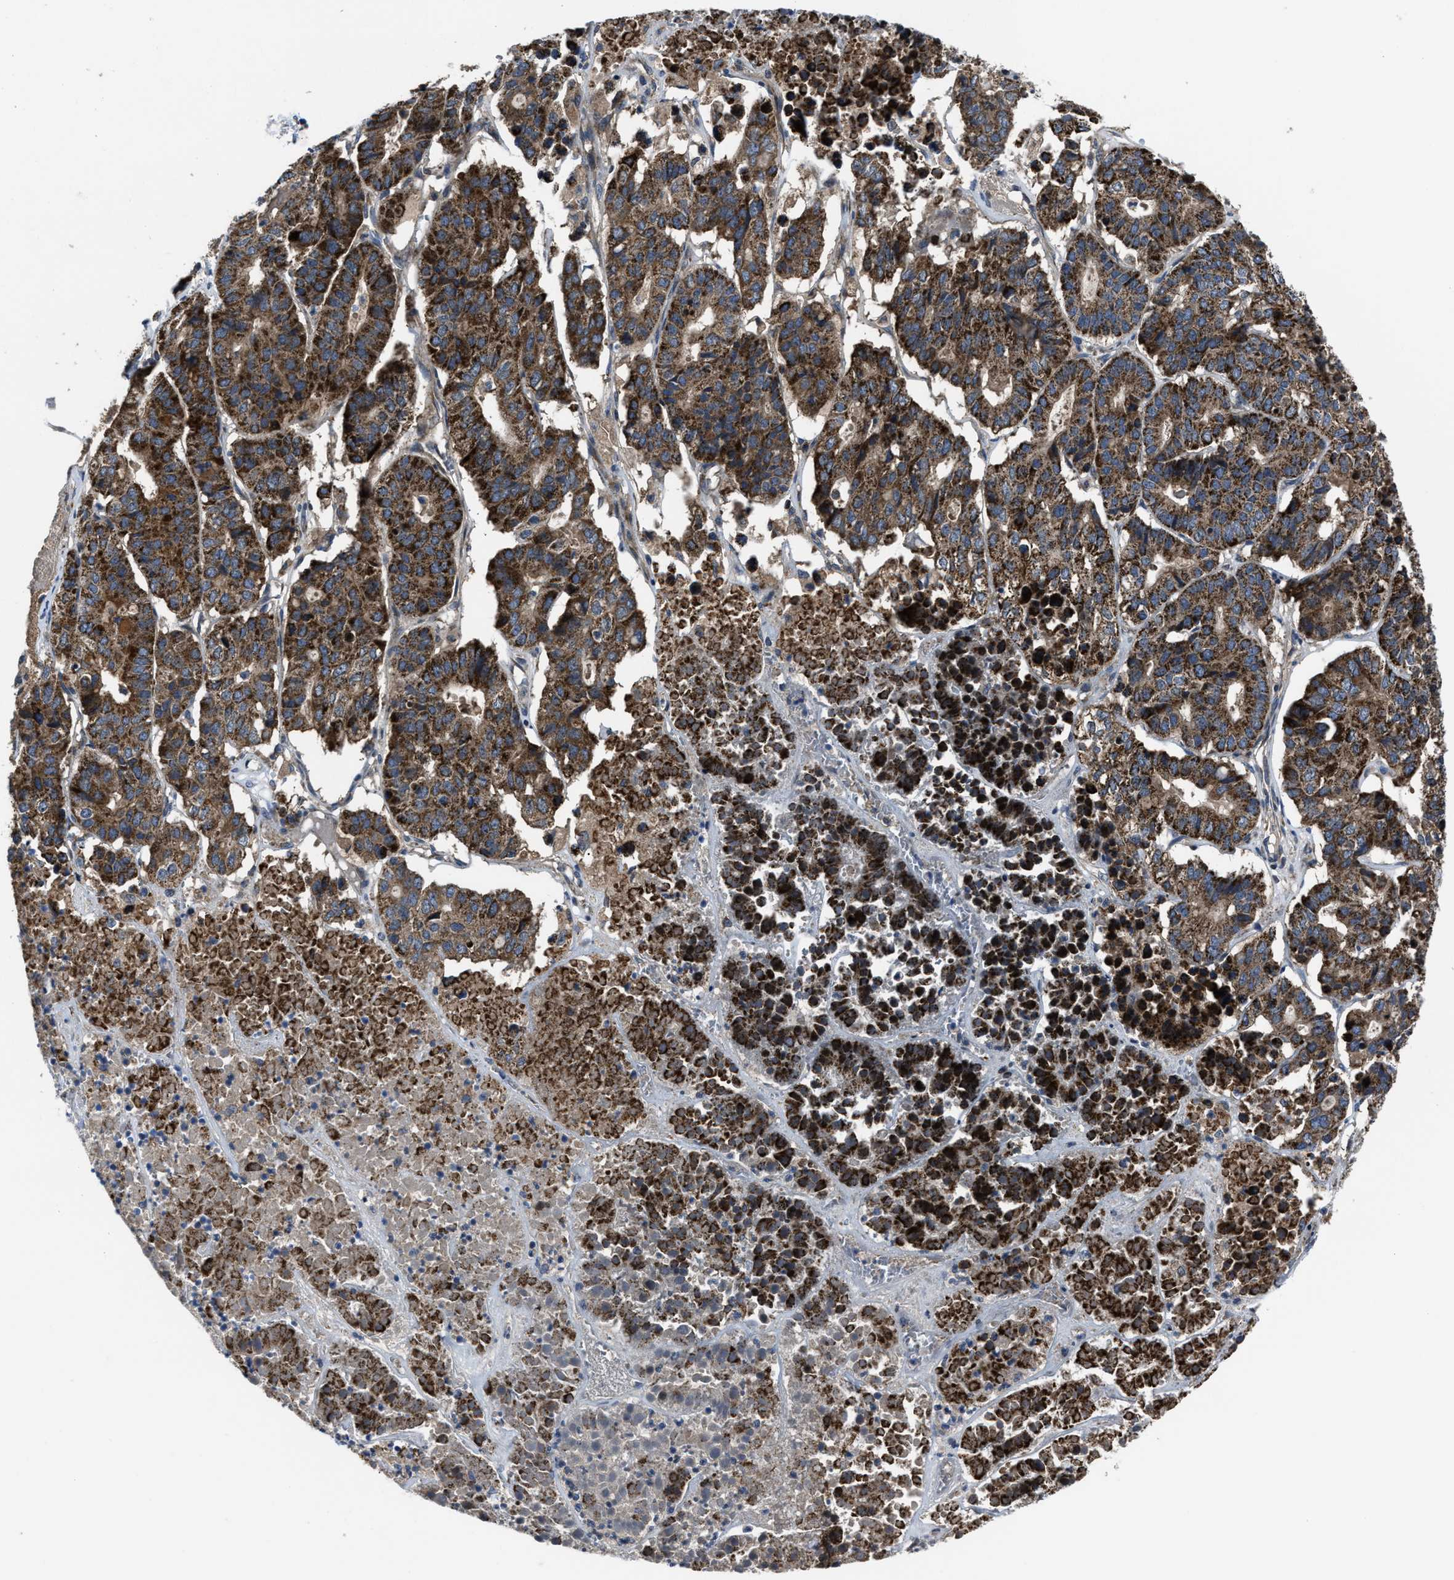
{"staining": {"intensity": "strong", "quantity": ">75%", "location": "cytoplasmic/membranous"}, "tissue": "pancreatic cancer", "cell_type": "Tumor cells", "image_type": "cancer", "snomed": [{"axis": "morphology", "description": "Adenocarcinoma, NOS"}, {"axis": "topography", "description": "Pancreas"}], "caption": "Immunohistochemical staining of human pancreatic adenocarcinoma demonstrates strong cytoplasmic/membranous protein expression in about >75% of tumor cells. The staining is performed using DAB (3,3'-diaminobenzidine) brown chromogen to label protein expression. The nuclei are counter-stained blue using hematoxylin.", "gene": "PASK", "patient": {"sex": "male", "age": 50}}